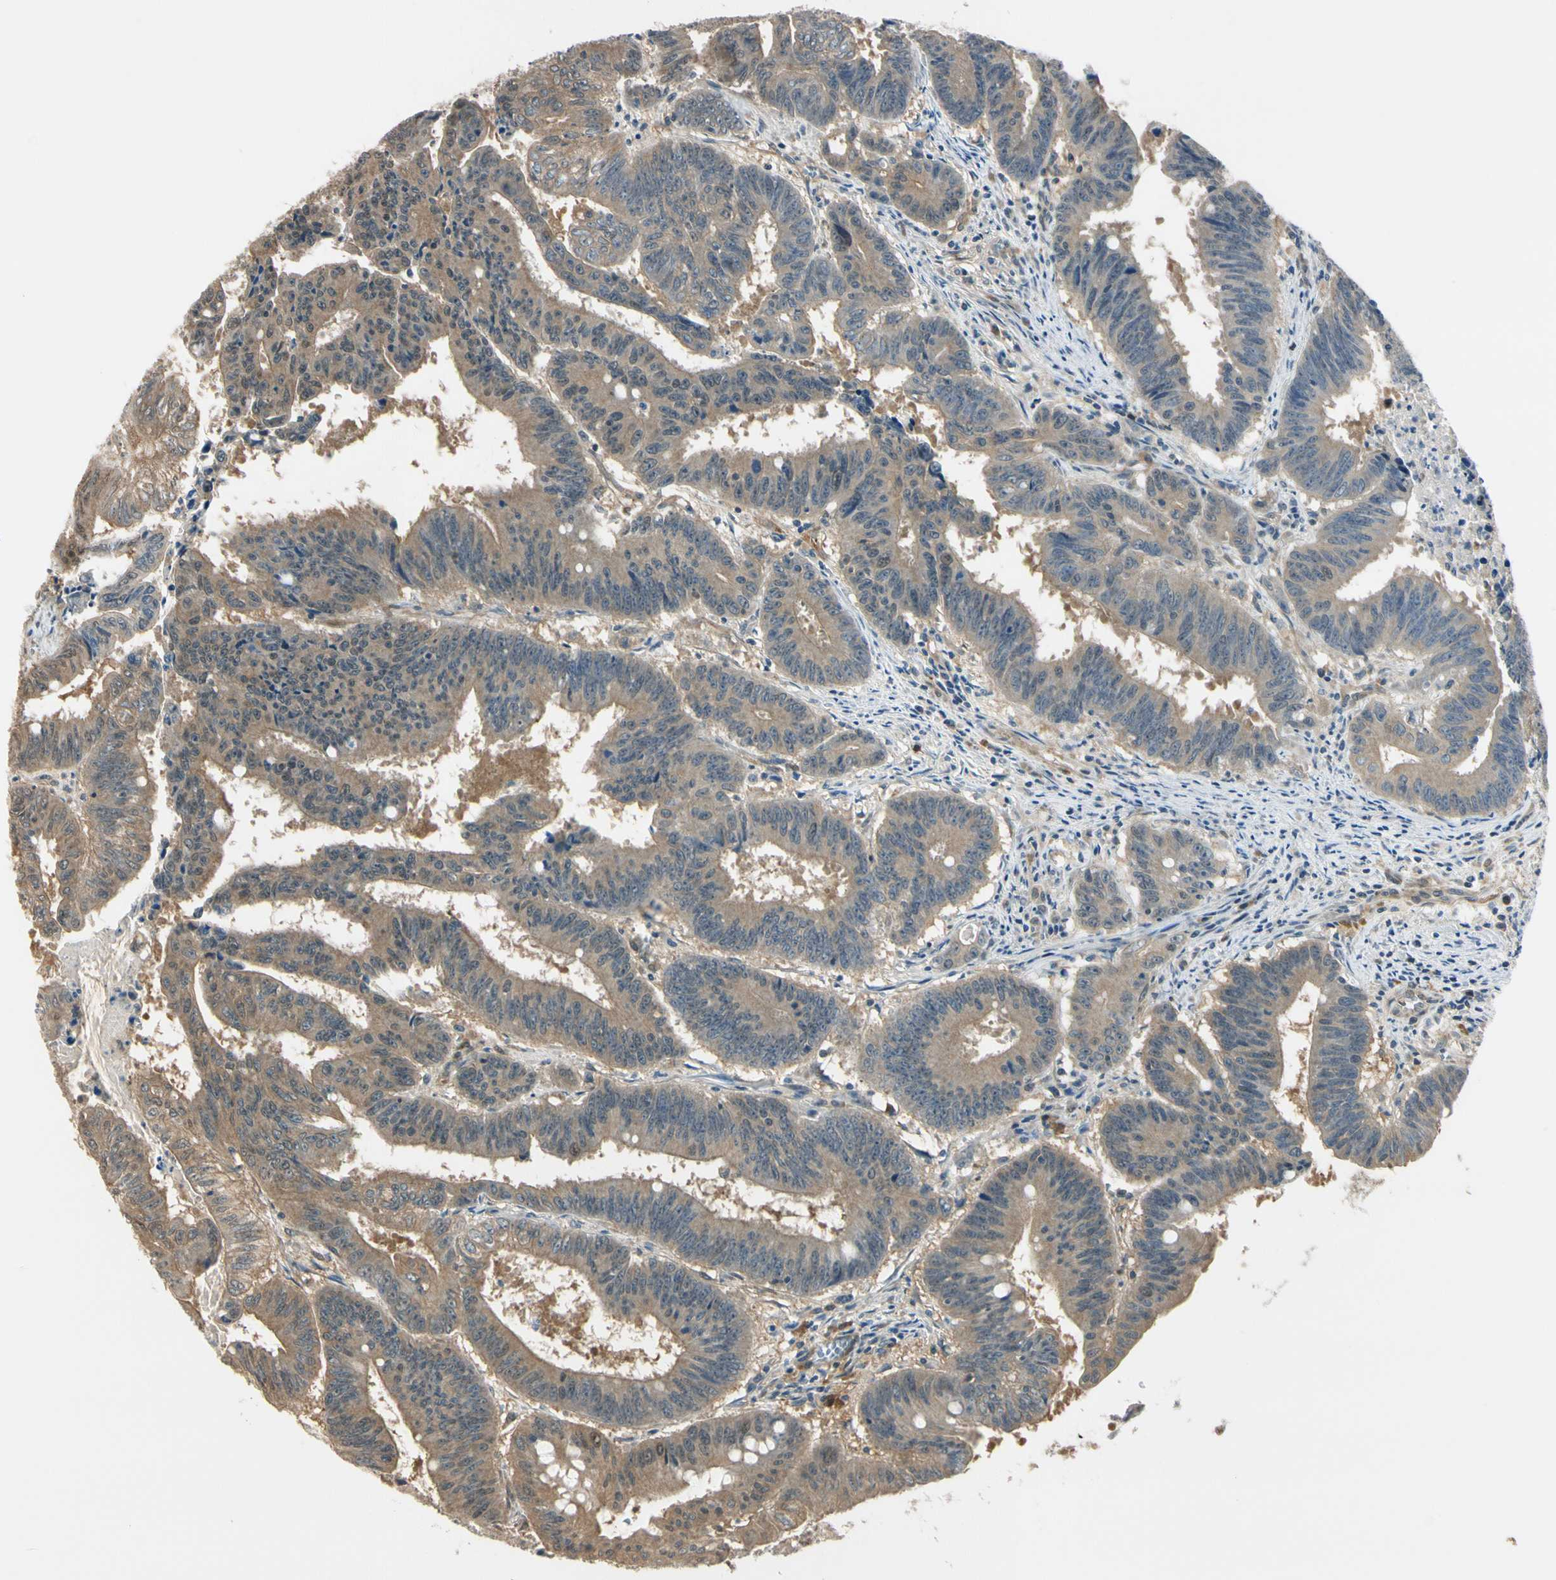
{"staining": {"intensity": "moderate", "quantity": "25%-75%", "location": "cytoplasmic/membranous"}, "tissue": "colorectal cancer", "cell_type": "Tumor cells", "image_type": "cancer", "snomed": [{"axis": "morphology", "description": "Adenocarcinoma, NOS"}, {"axis": "topography", "description": "Colon"}], "caption": "The photomicrograph displays staining of colorectal cancer, revealing moderate cytoplasmic/membranous protein positivity (brown color) within tumor cells. (Brightfield microscopy of DAB IHC at high magnification).", "gene": "RASGRF1", "patient": {"sex": "male", "age": 45}}